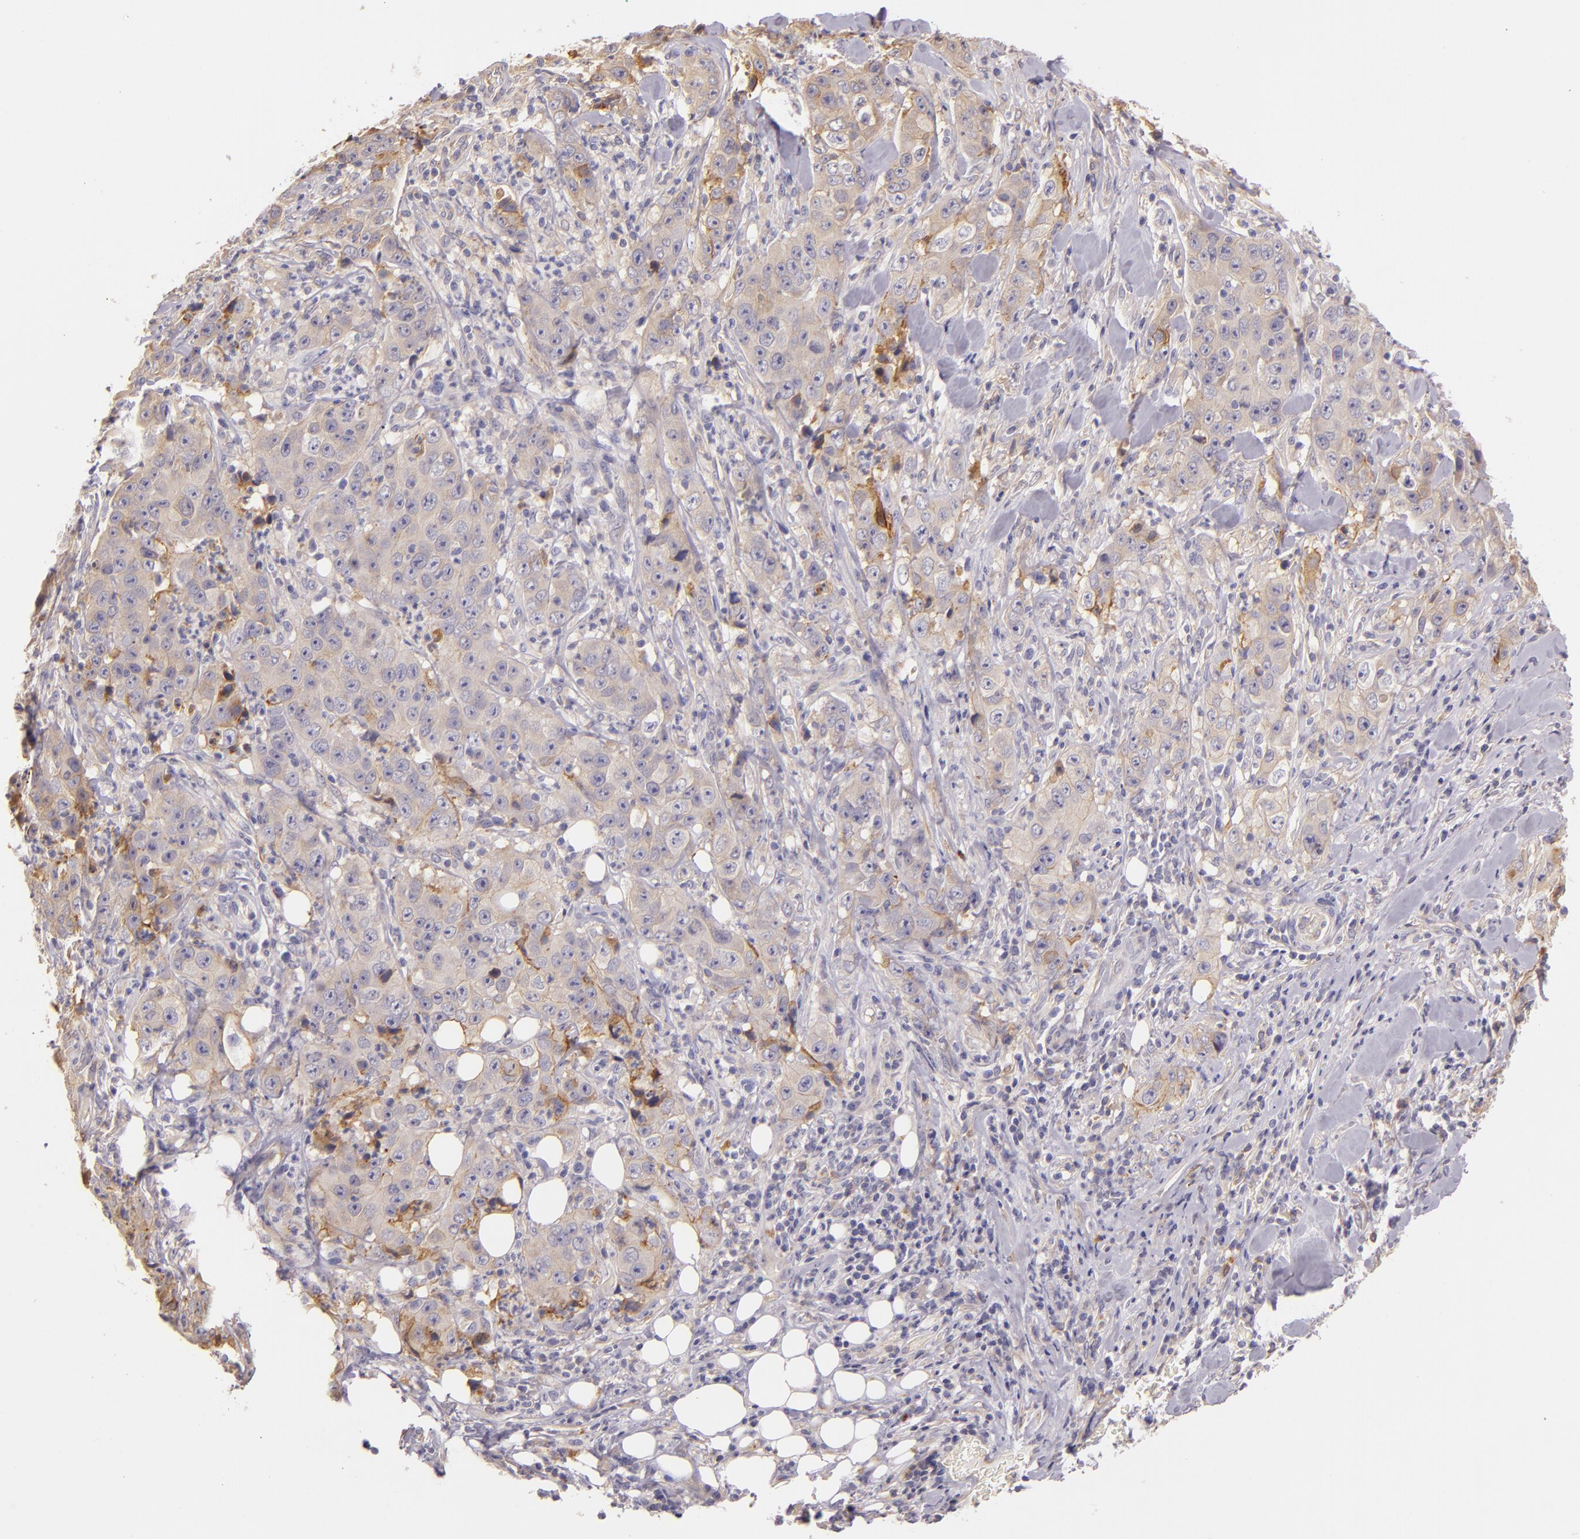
{"staining": {"intensity": "moderate", "quantity": "<25%", "location": "cytoplasmic/membranous"}, "tissue": "lung cancer", "cell_type": "Tumor cells", "image_type": "cancer", "snomed": [{"axis": "morphology", "description": "Squamous cell carcinoma, NOS"}, {"axis": "topography", "description": "Lung"}], "caption": "Immunohistochemistry of human squamous cell carcinoma (lung) demonstrates low levels of moderate cytoplasmic/membranous positivity in about <25% of tumor cells. (IHC, brightfield microscopy, high magnification).", "gene": "CTSF", "patient": {"sex": "male", "age": 64}}